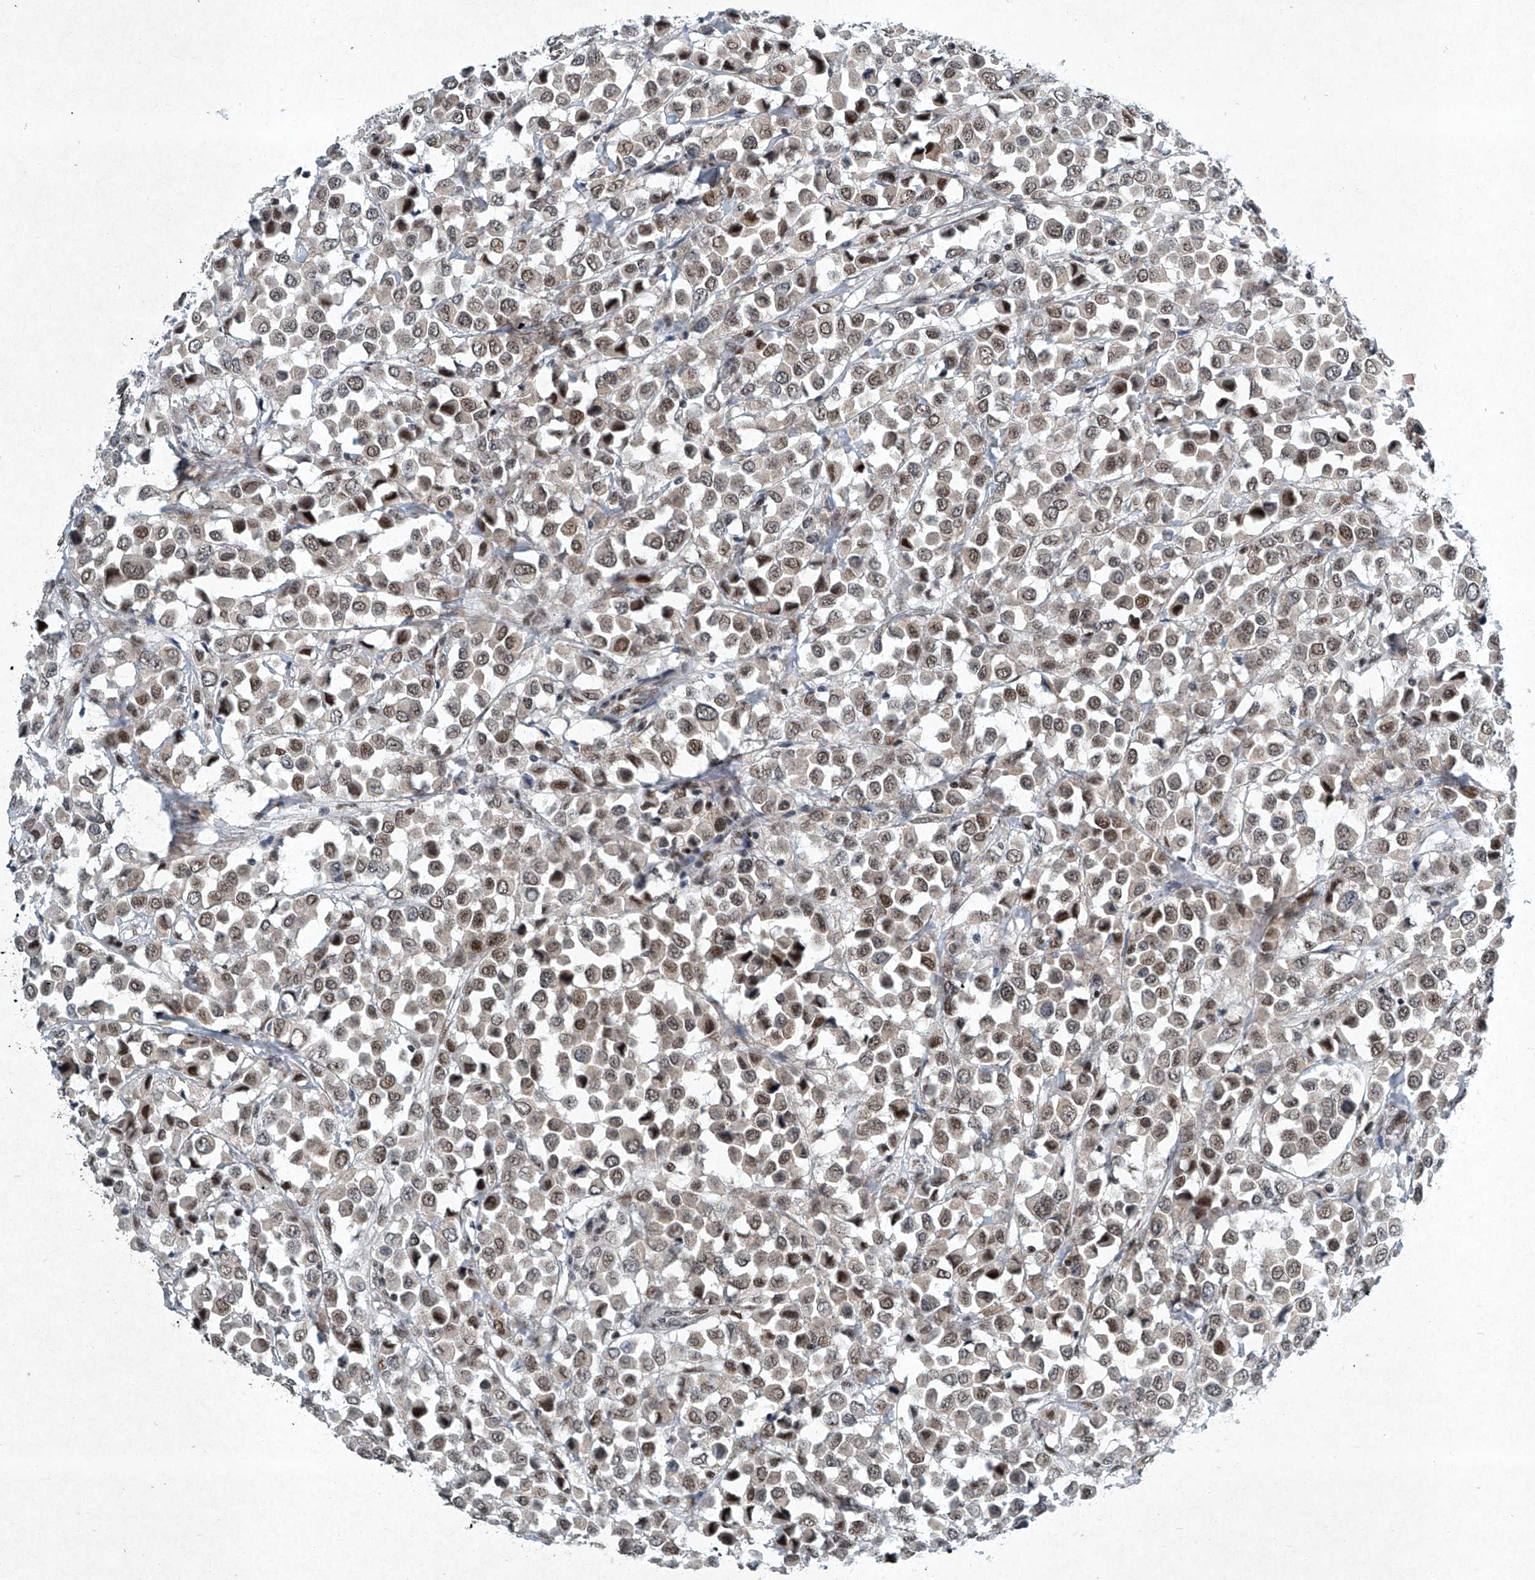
{"staining": {"intensity": "moderate", "quantity": ">75%", "location": "nuclear"}, "tissue": "breast cancer", "cell_type": "Tumor cells", "image_type": "cancer", "snomed": [{"axis": "morphology", "description": "Duct carcinoma"}, {"axis": "topography", "description": "Breast"}], "caption": "Breast cancer (invasive ductal carcinoma) stained with a protein marker displays moderate staining in tumor cells.", "gene": "TFDP1", "patient": {"sex": "female", "age": 61}}